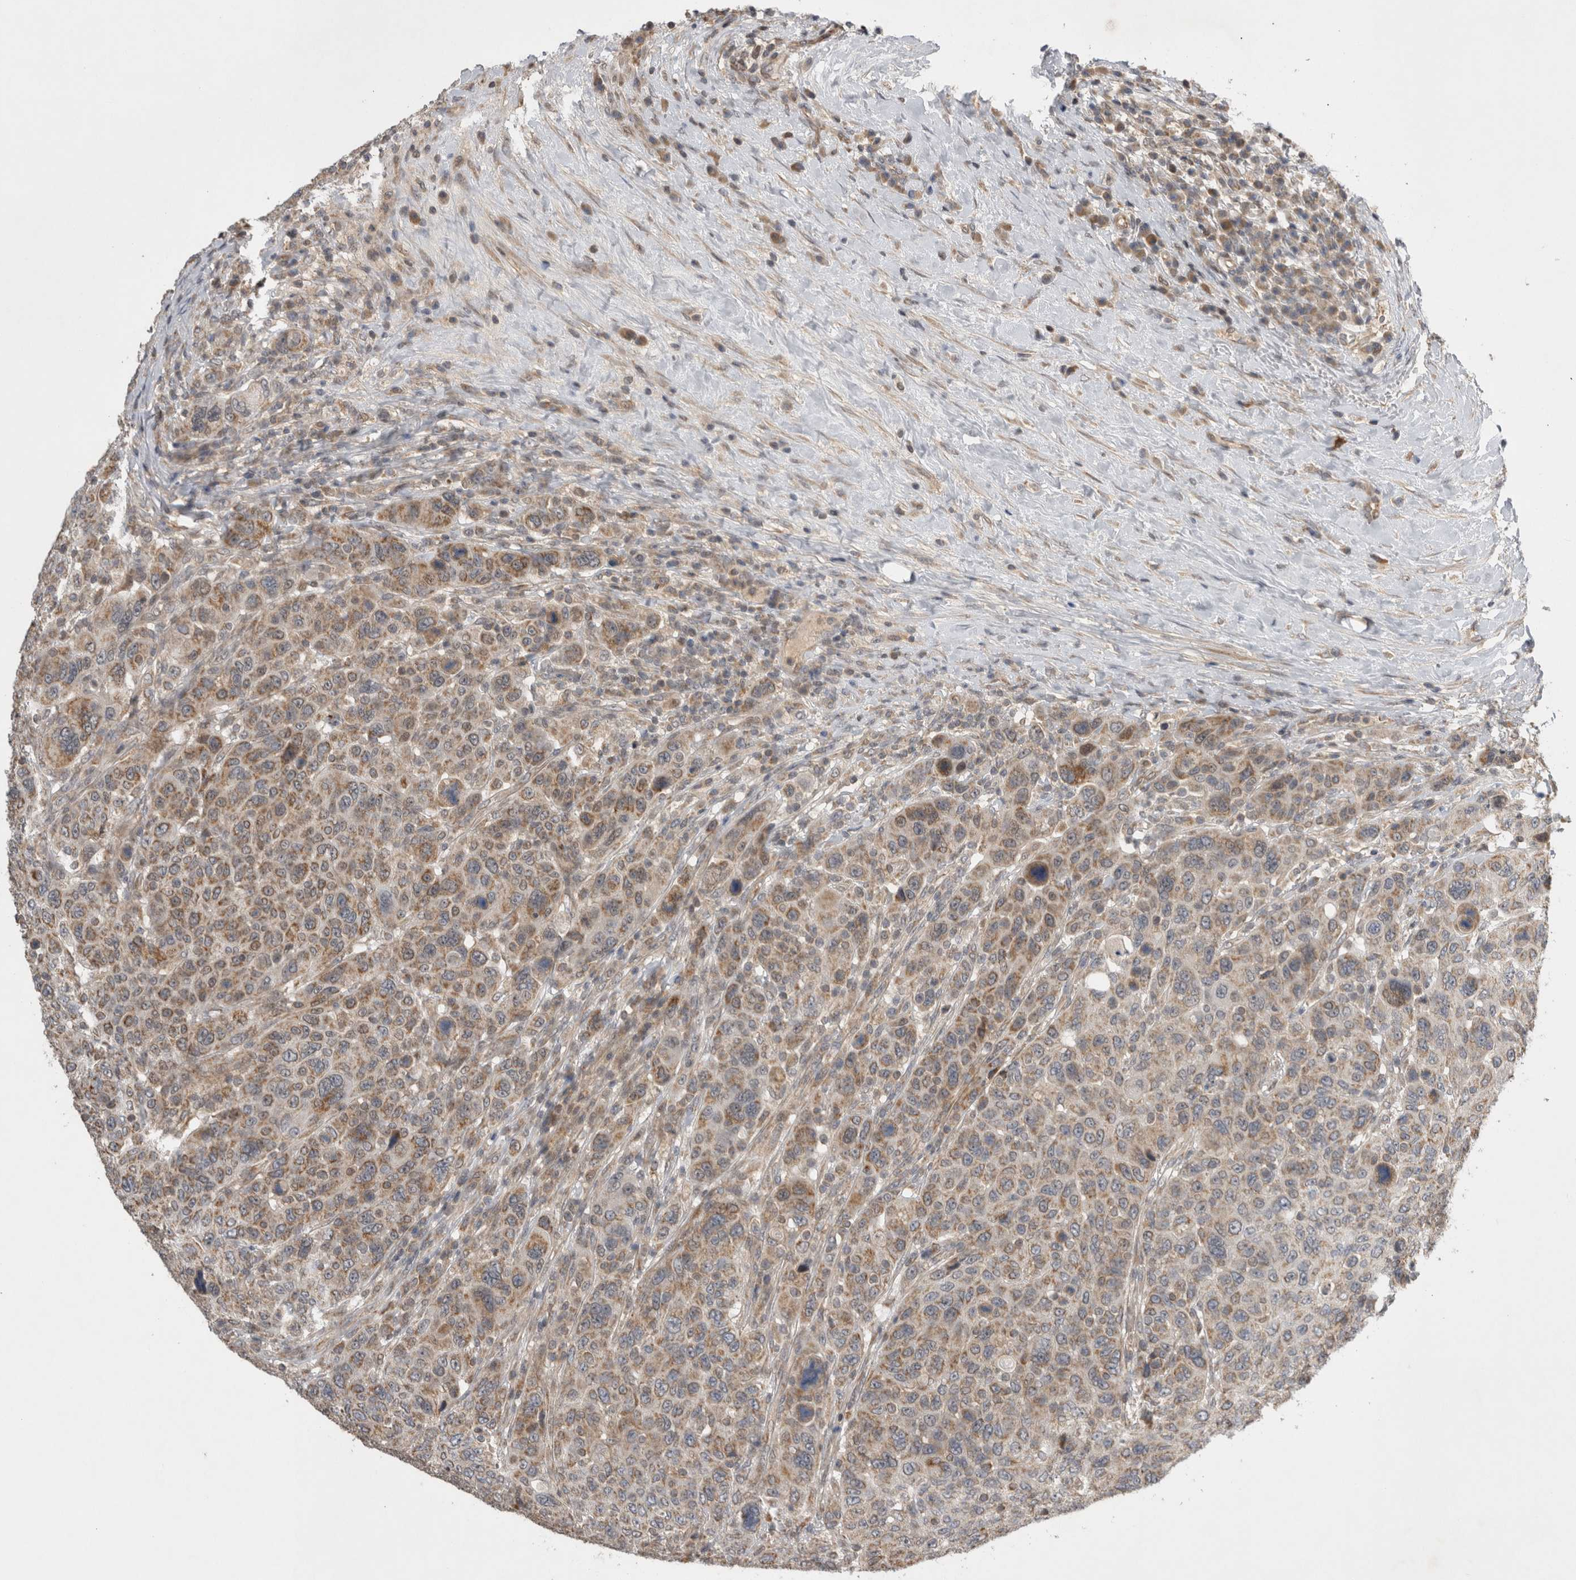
{"staining": {"intensity": "weak", "quantity": ">75%", "location": "cytoplasmic/membranous"}, "tissue": "breast cancer", "cell_type": "Tumor cells", "image_type": "cancer", "snomed": [{"axis": "morphology", "description": "Duct carcinoma"}, {"axis": "topography", "description": "Breast"}], "caption": "This micrograph displays immunohistochemistry staining of human breast infiltrating ductal carcinoma, with low weak cytoplasmic/membranous expression in approximately >75% of tumor cells.", "gene": "KCNIP1", "patient": {"sex": "female", "age": 37}}